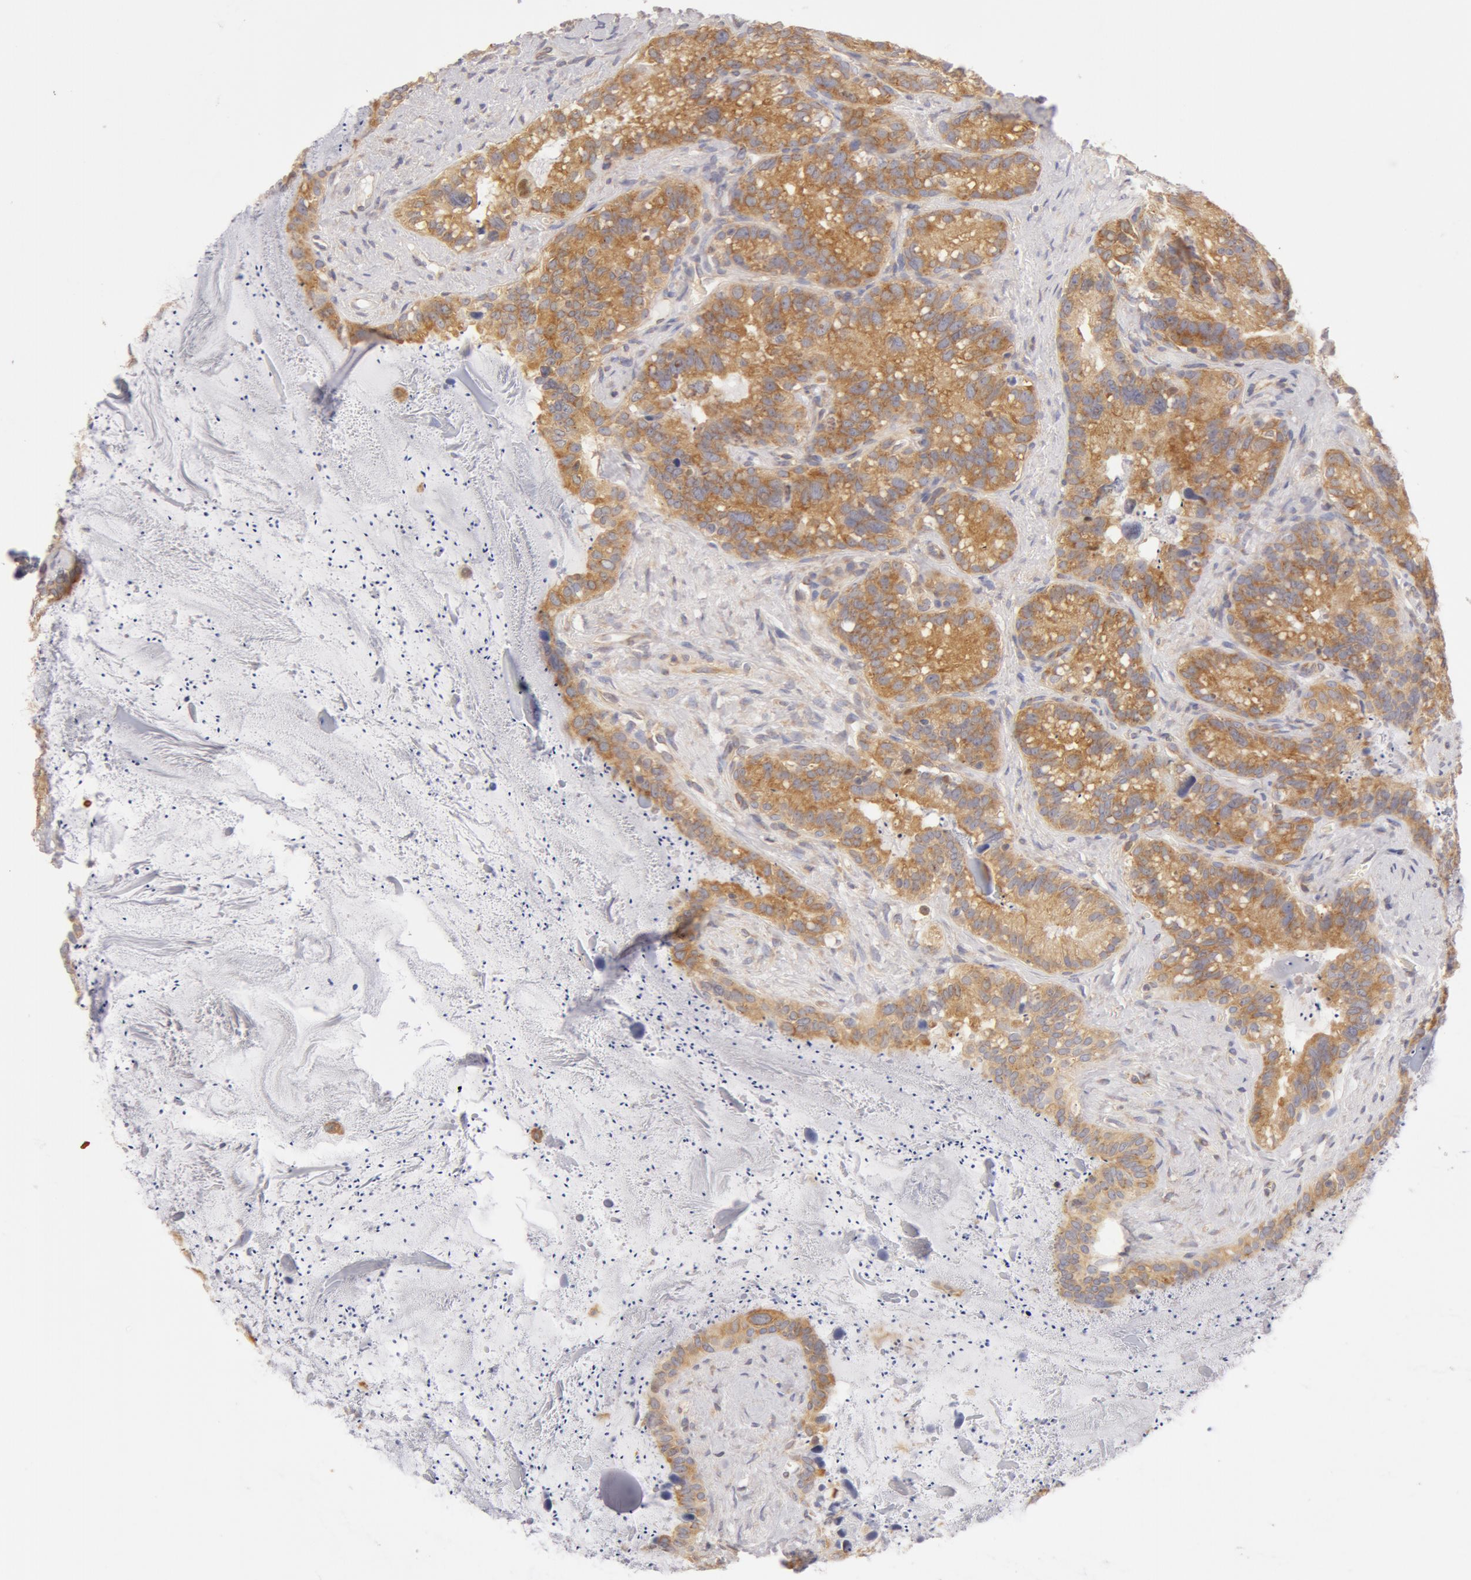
{"staining": {"intensity": "moderate", "quantity": ">75%", "location": "cytoplasmic/membranous"}, "tissue": "seminal vesicle", "cell_type": "Glandular cells", "image_type": "normal", "snomed": [{"axis": "morphology", "description": "Normal tissue, NOS"}, {"axis": "topography", "description": "Seminal veicle"}], "caption": "Protein staining of unremarkable seminal vesicle exhibits moderate cytoplasmic/membranous expression in about >75% of glandular cells.", "gene": "DDX3X", "patient": {"sex": "male", "age": 63}}